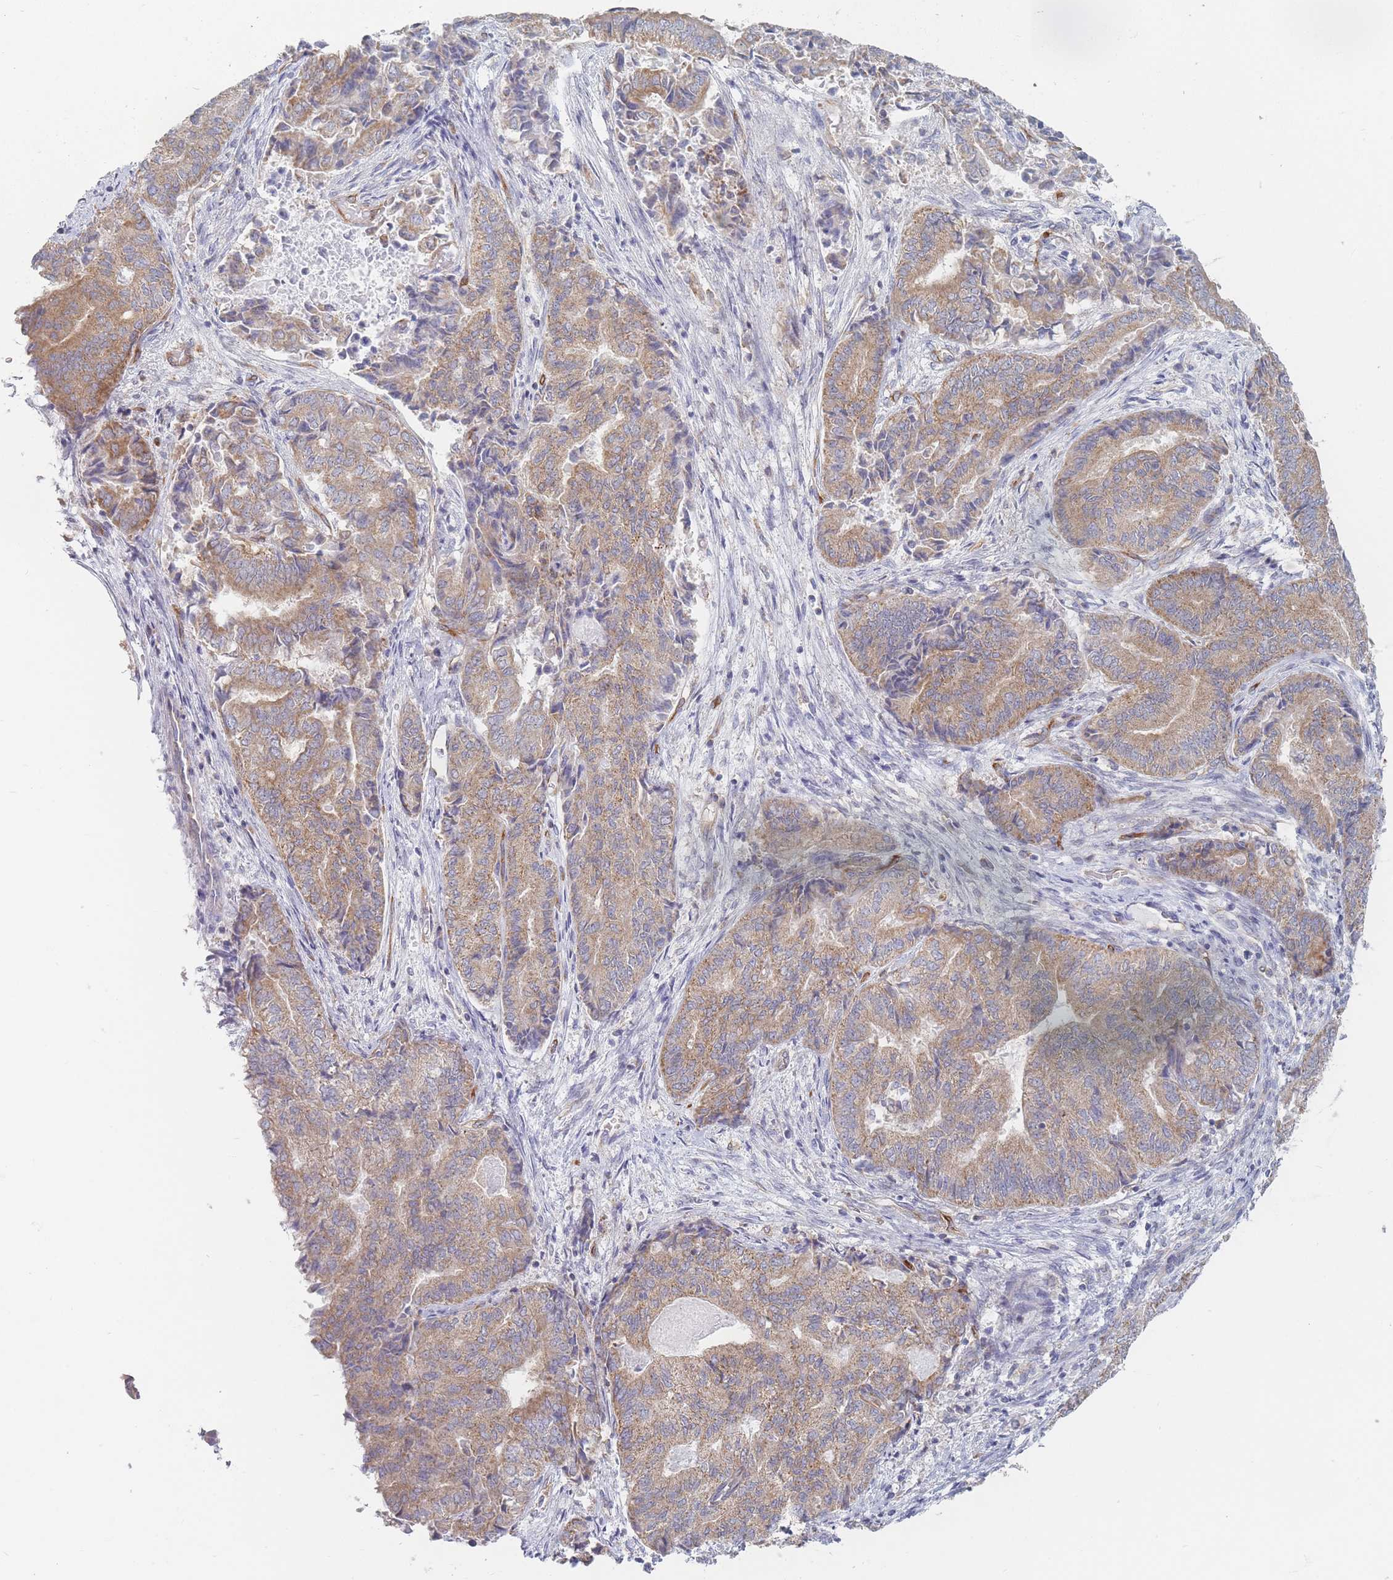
{"staining": {"intensity": "moderate", "quantity": ">75%", "location": "cytoplasmic/membranous"}, "tissue": "endometrial cancer", "cell_type": "Tumor cells", "image_type": "cancer", "snomed": [{"axis": "morphology", "description": "Adenocarcinoma, NOS"}, {"axis": "topography", "description": "Endometrium"}], "caption": "Moderate cytoplasmic/membranous staining is identified in about >75% of tumor cells in endometrial cancer (adenocarcinoma).", "gene": "MAP1S", "patient": {"sex": "female", "age": 80}}